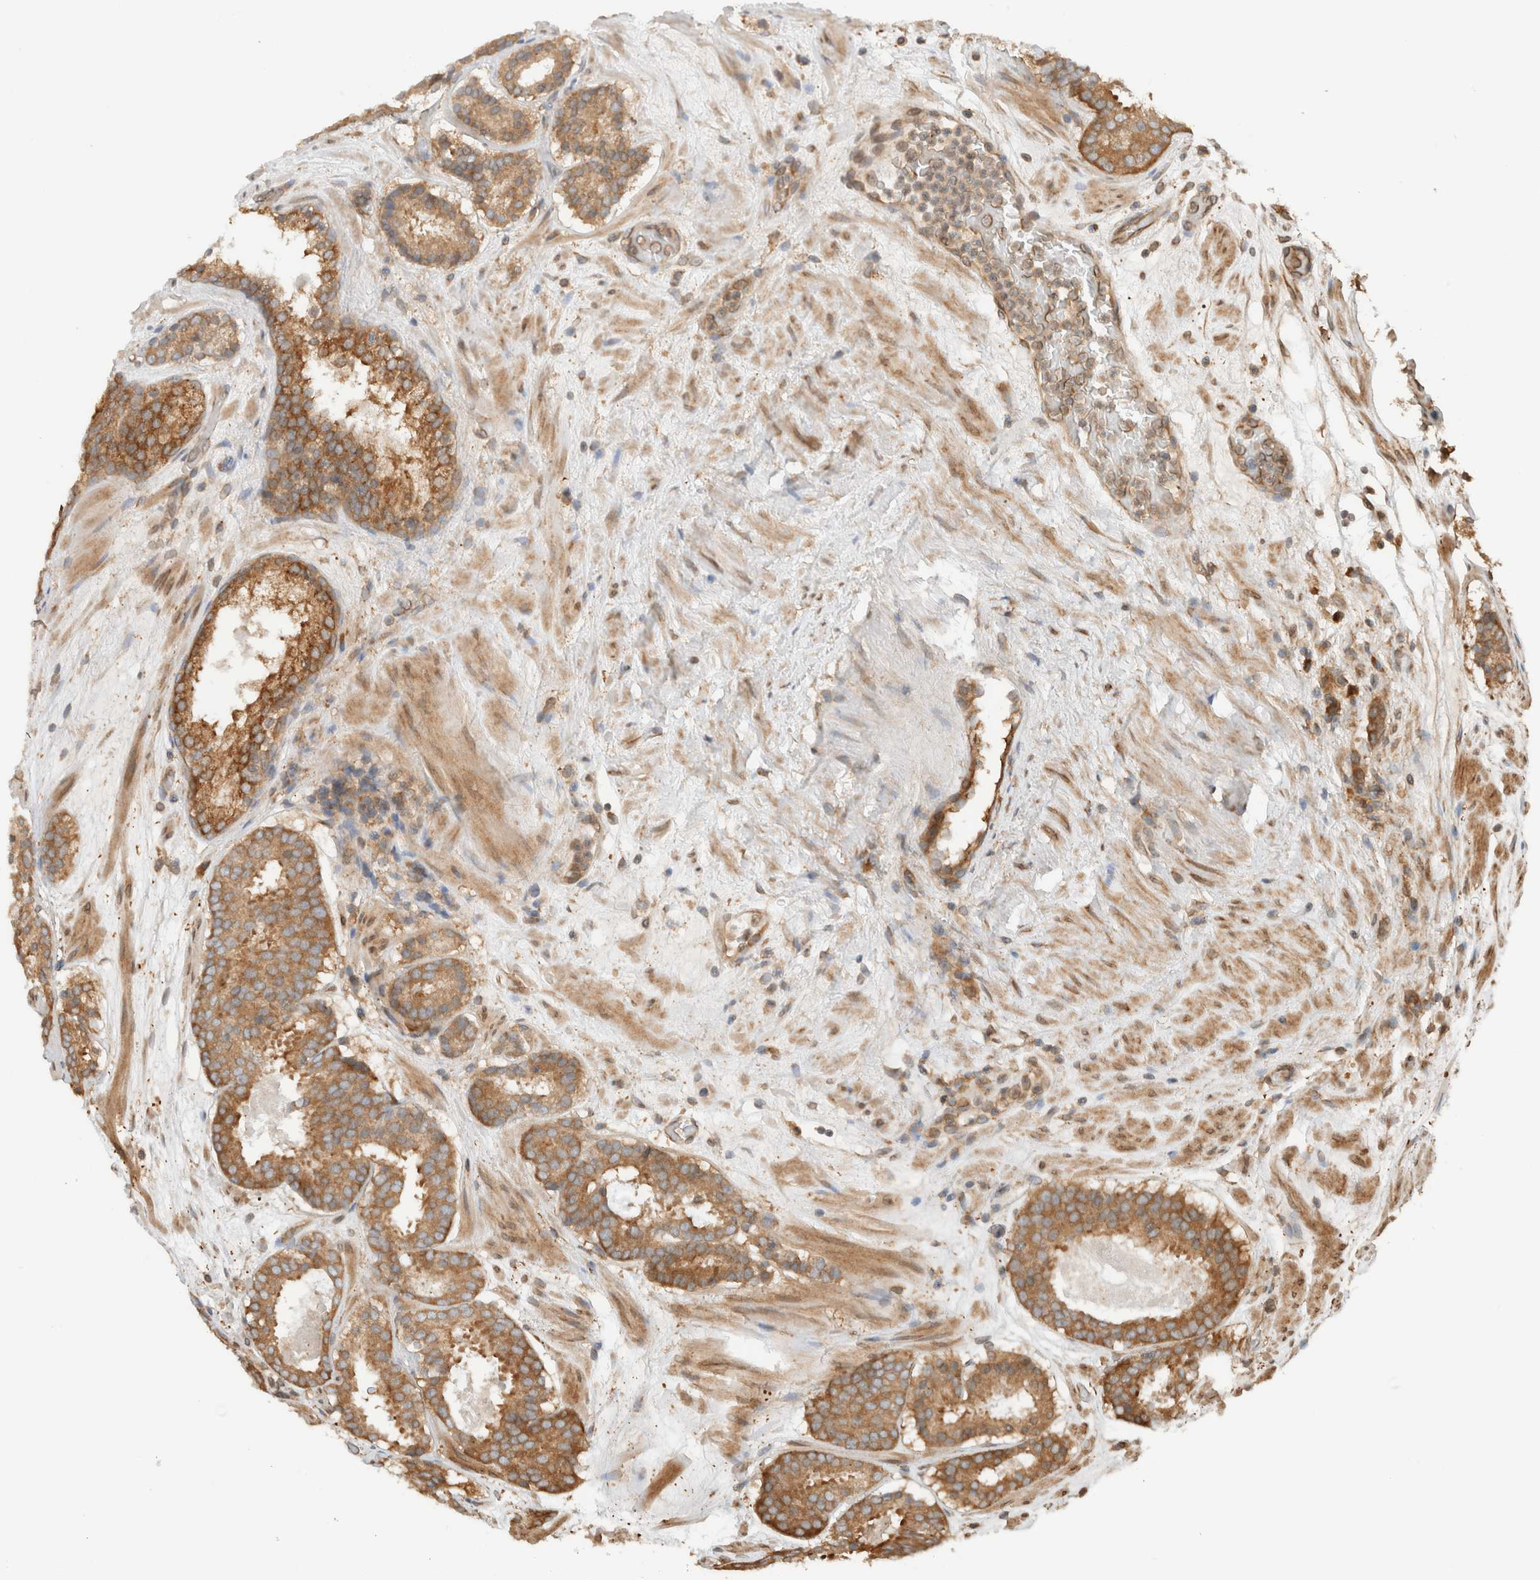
{"staining": {"intensity": "moderate", "quantity": ">75%", "location": "cytoplasmic/membranous"}, "tissue": "prostate cancer", "cell_type": "Tumor cells", "image_type": "cancer", "snomed": [{"axis": "morphology", "description": "Adenocarcinoma, Low grade"}, {"axis": "topography", "description": "Prostate"}], "caption": "This photomicrograph exhibits IHC staining of human prostate cancer (adenocarcinoma (low-grade)), with medium moderate cytoplasmic/membranous positivity in about >75% of tumor cells.", "gene": "ARFGEF2", "patient": {"sex": "male", "age": 69}}